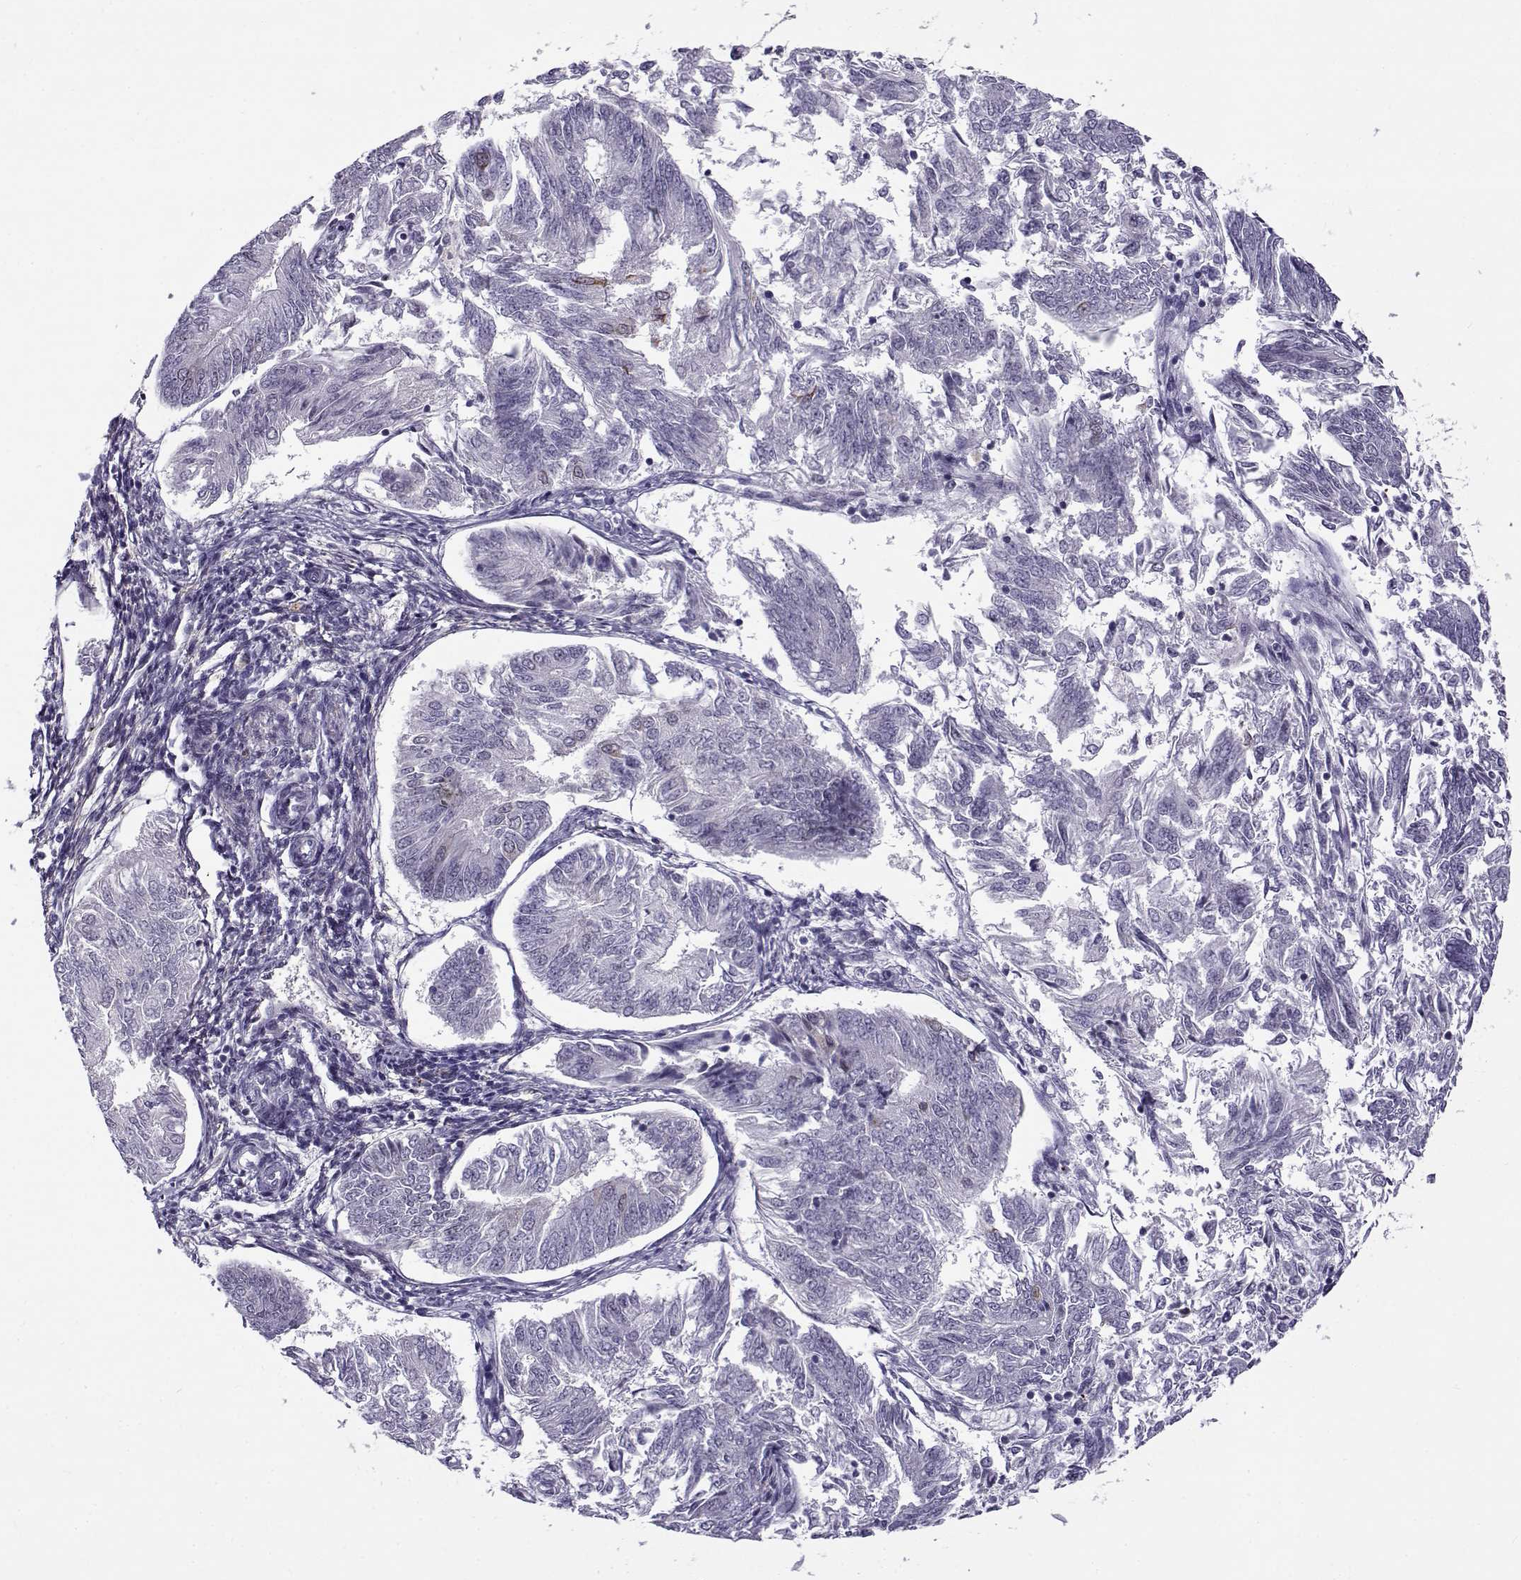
{"staining": {"intensity": "negative", "quantity": "none", "location": "none"}, "tissue": "endometrial cancer", "cell_type": "Tumor cells", "image_type": "cancer", "snomed": [{"axis": "morphology", "description": "Adenocarcinoma, NOS"}, {"axis": "topography", "description": "Endometrium"}], "caption": "The histopathology image shows no staining of tumor cells in endometrial adenocarcinoma.", "gene": "BACH1", "patient": {"sex": "female", "age": 58}}